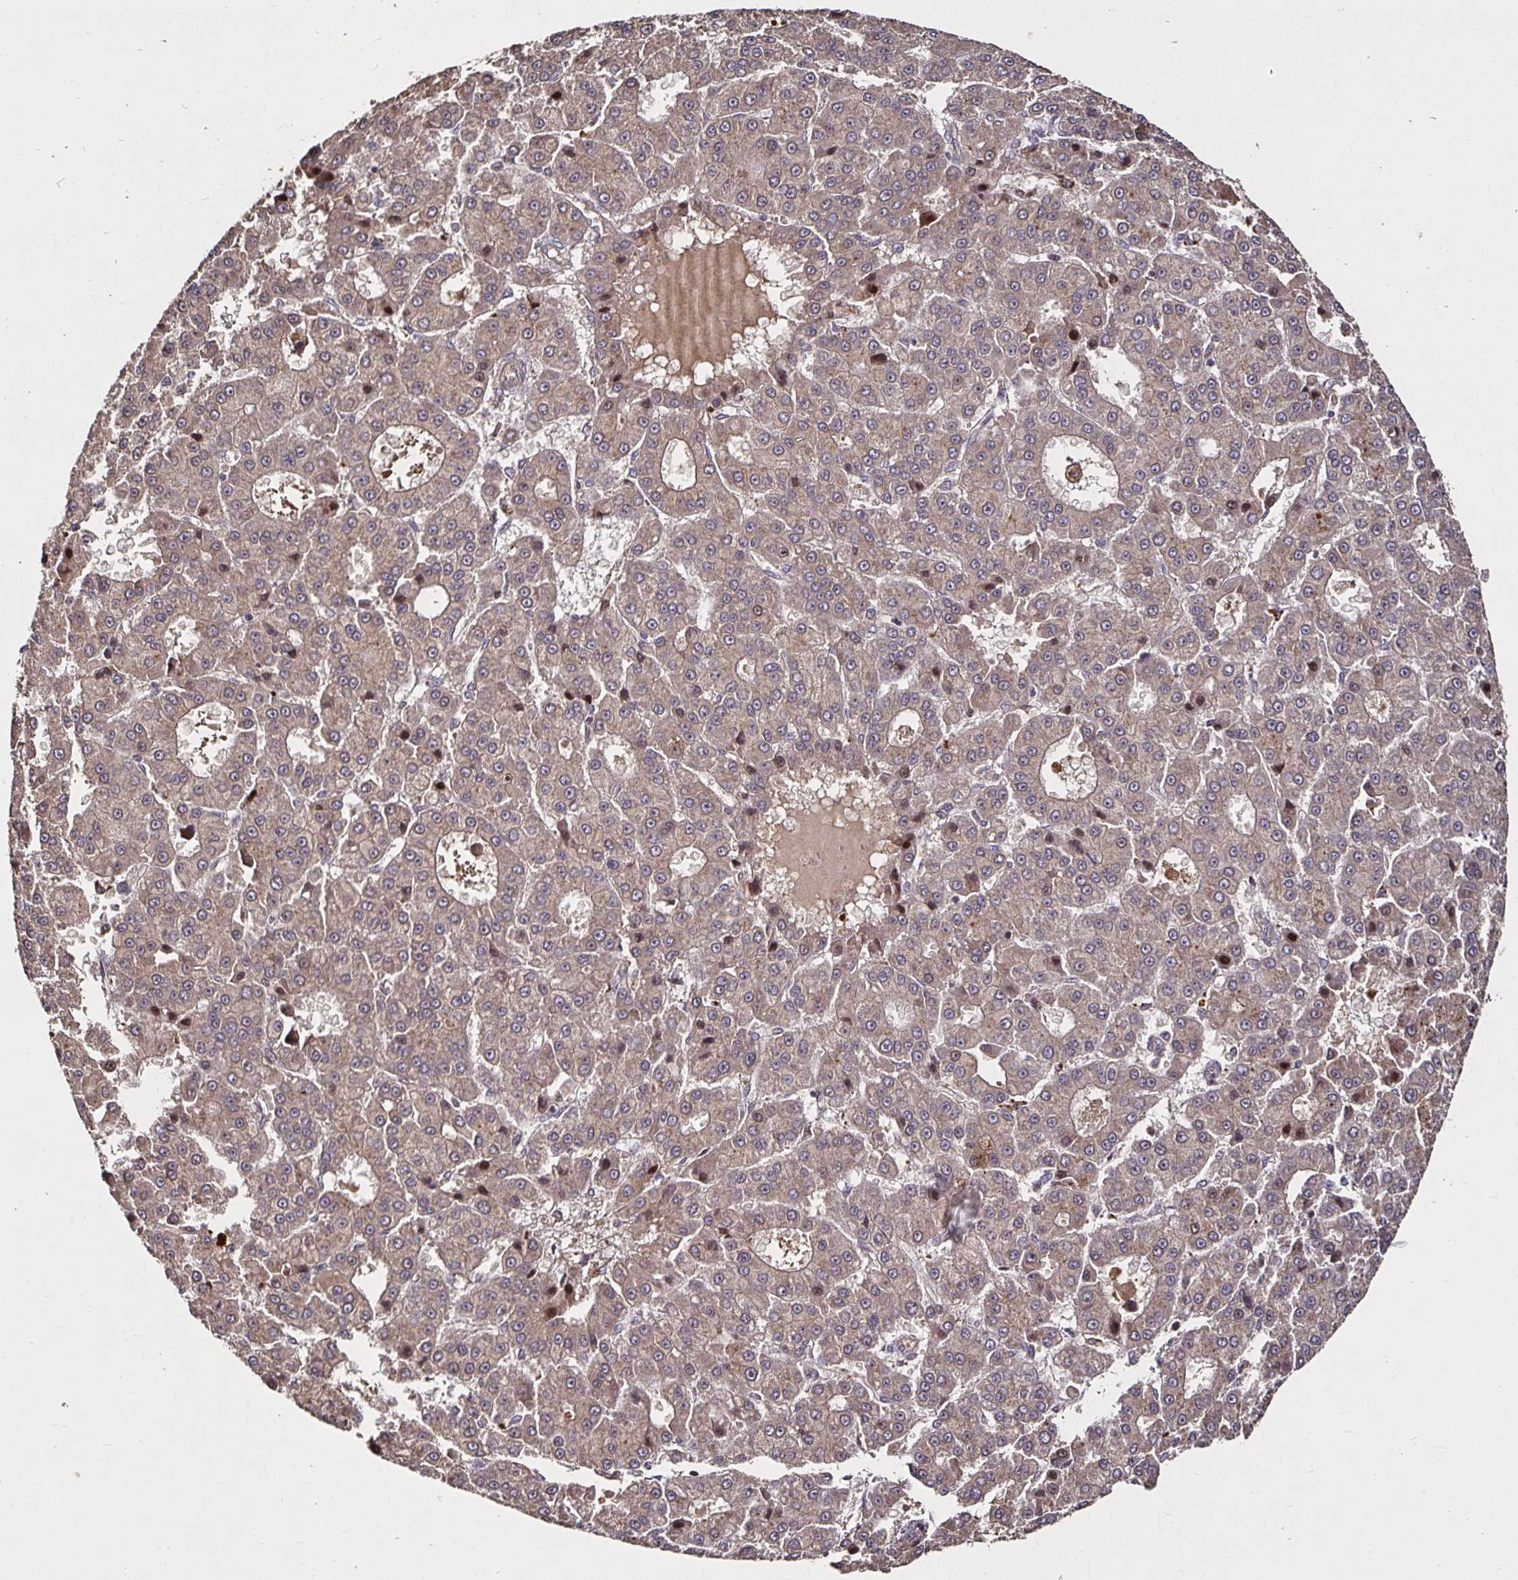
{"staining": {"intensity": "weak", "quantity": "25%-75%", "location": "cytoplasmic/membranous"}, "tissue": "liver cancer", "cell_type": "Tumor cells", "image_type": "cancer", "snomed": [{"axis": "morphology", "description": "Carcinoma, Hepatocellular, NOS"}, {"axis": "topography", "description": "Liver"}], "caption": "This micrograph reveals liver hepatocellular carcinoma stained with immunohistochemistry (IHC) to label a protein in brown. The cytoplasmic/membranous of tumor cells show weak positivity for the protein. Nuclei are counter-stained blue.", "gene": "SMYD3", "patient": {"sex": "male", "age": 70}}